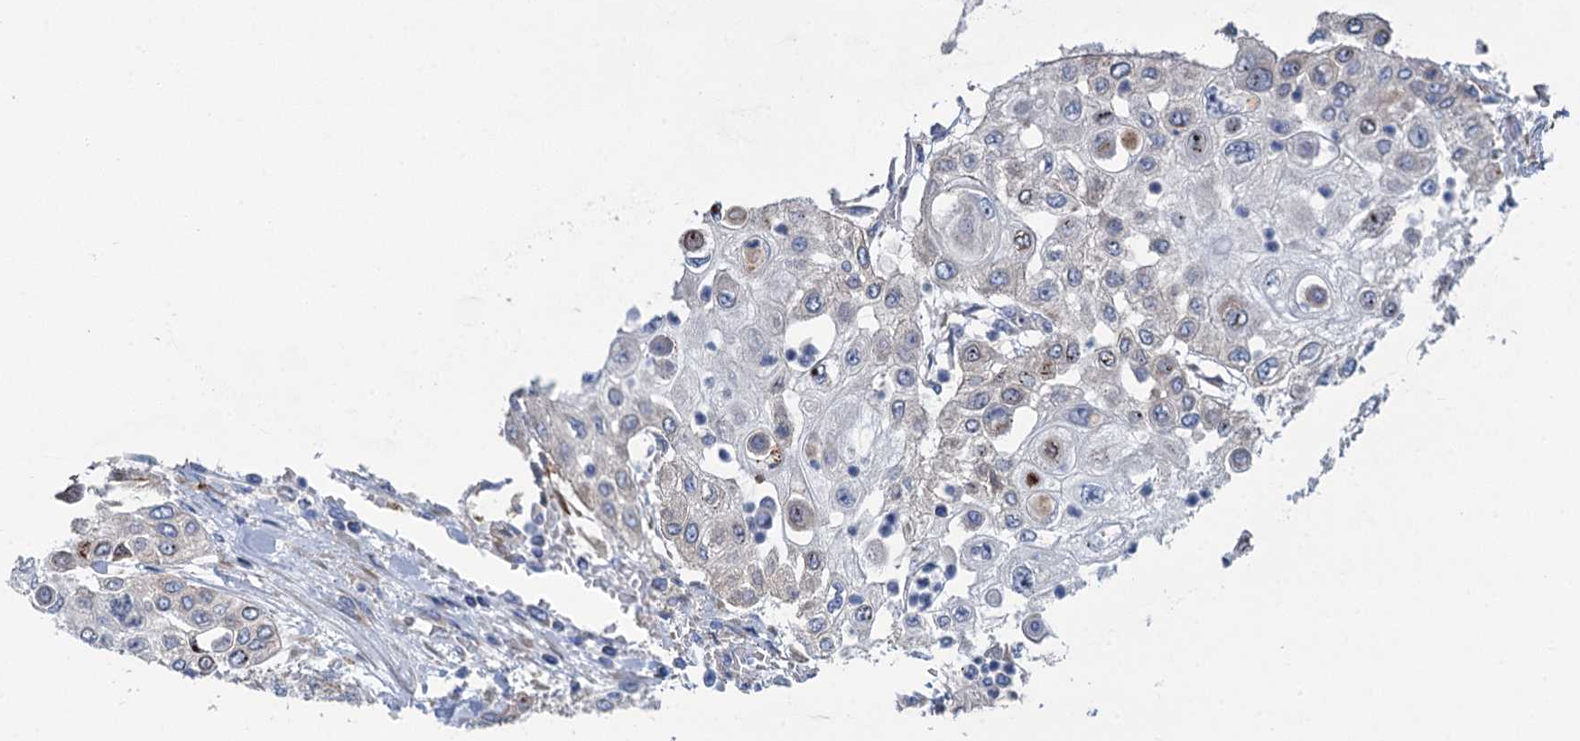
{"staining": {"intensity": "negative", "quantity": "none", "location": "none"}, "tissue": "urothelial cancer", "cell_type": "Tumor cells", "image_type": "cancer", "snomed": [{"axis": "morphology", "description": "Urothelial carcinoma, High grade"}, {"axis": "topography", "description": "Urinary bladder"}], "caption": "Protein analysis of urothelial carcinoma (high-grade) exhibits no significant positivity in tumor cells. (Brightfield microscopy of DAB (3,3'-diaminobenzidine) immunohistochemistry at high magnification).", "gene": "POGLUT3", "patient": {"sex": "female", "age": 79}}